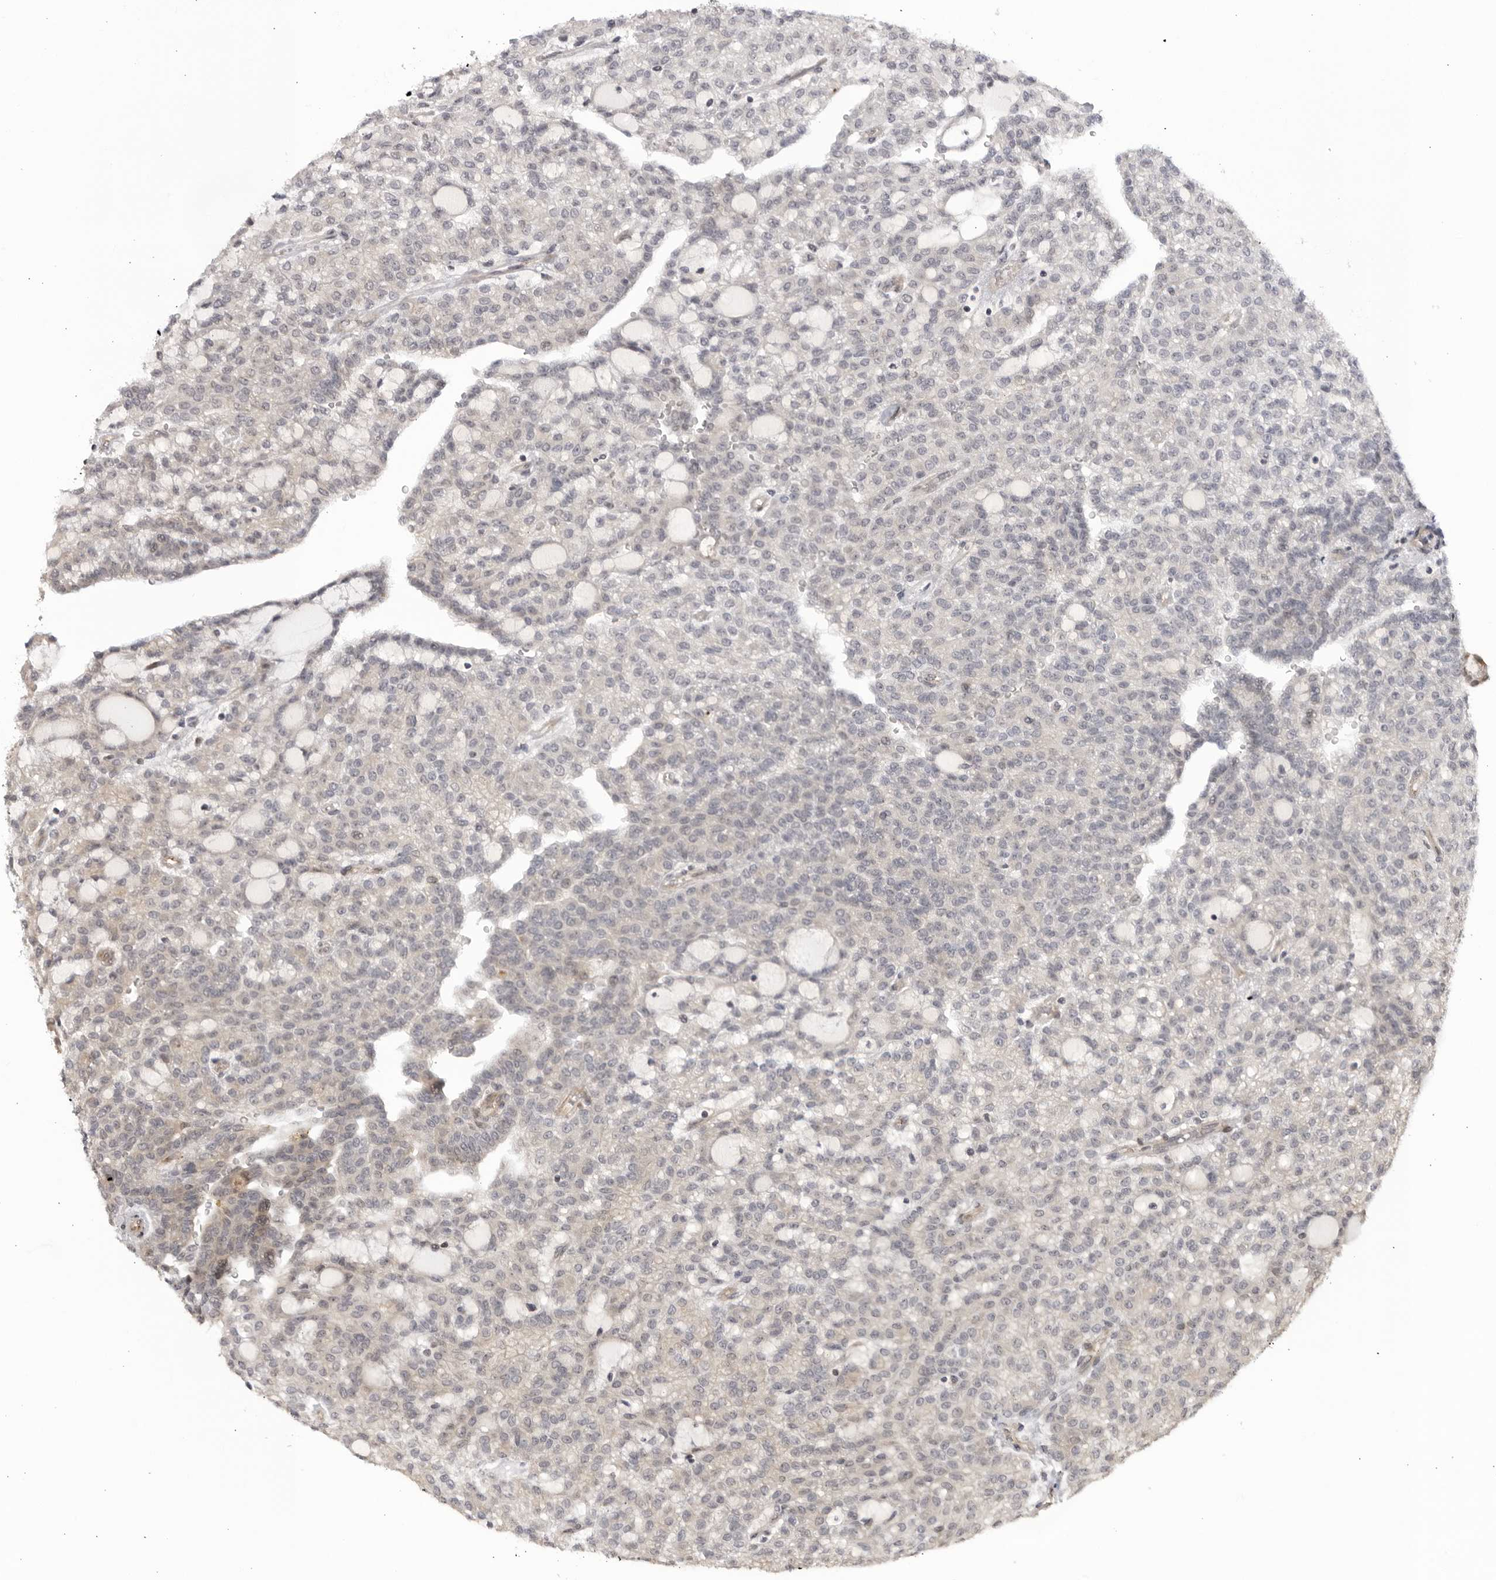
{"staining": {"intensity": "negative", "quantity": "none", "location": "none"}, "tissue": "renal cancer", "cell_type": "Tumor cells", "image_type": "cancer", "snomed": [{"axis": "morphology", "description": "Adenocarcinoma, NOS"}, {"axis": "topography", "description": "Kidney"}], "caption": "High power microscopy micrograph of an immunohistochemistry (IHC) micrograph of adenocarcinoma (renal), revealing no significant expression in tumor cells.", "gene": "CNBD1", "patient": {"sex": "male", "age": 63}}